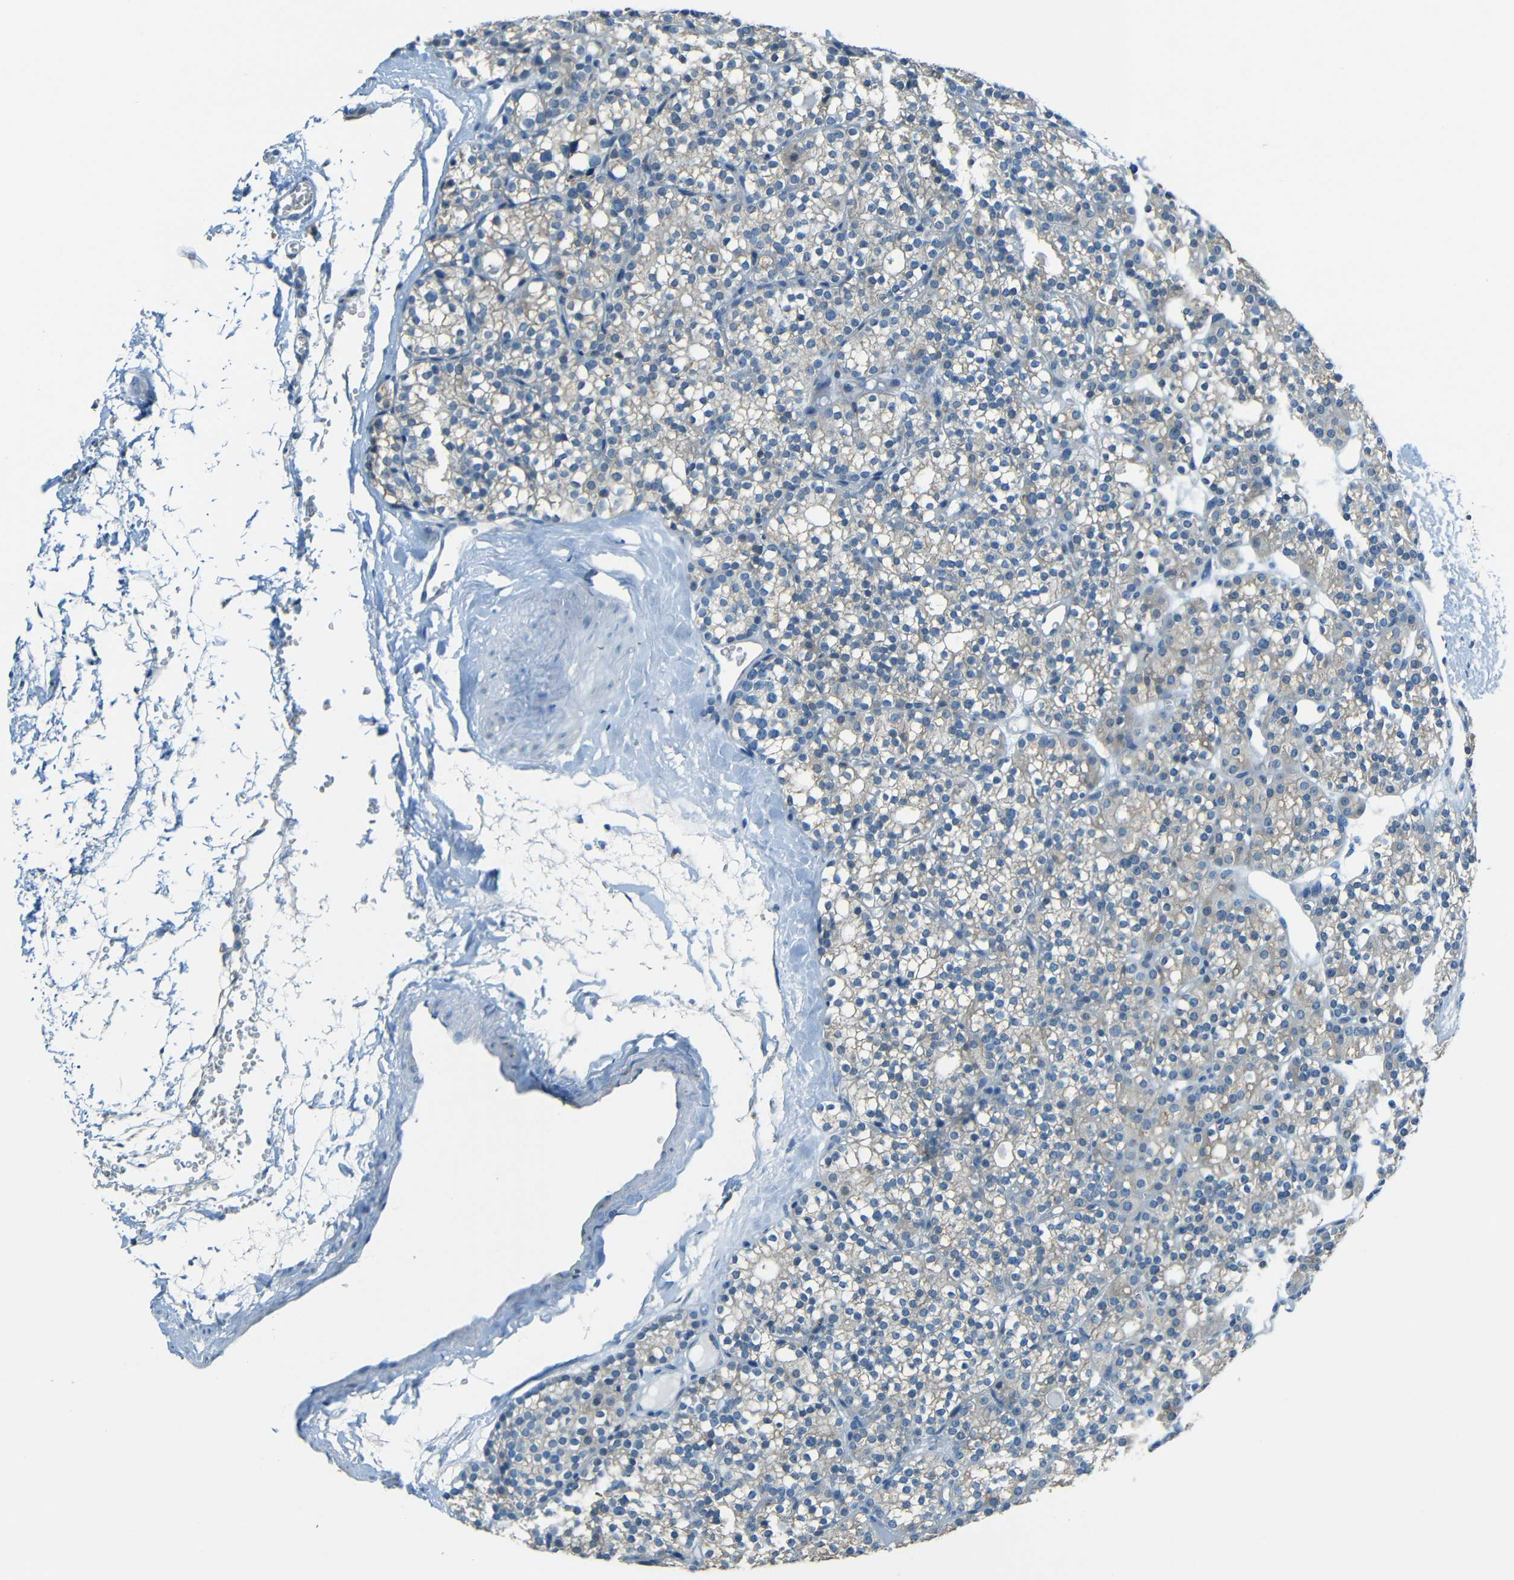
{"staining": {"intensity": "weak", "quantity": "<25%", "location": "cytoplasmic/membranous"}, "tissue": "parathyroid gland", "cell_type": "Glandular cells", "image_type": "normal", "snomed": [{"axis": "morphology", "description": "Normal tissue, NOS"}, {"axis": "topography", "description": "Parathyroid gland"}], "caption": "An IHC photomicrograph of benign parathyroid gland is shown. There is no staining in glandular cells of parathyroid gland. The staining is performed using DAB brown chromogen with nuclei counter-stained in using hematoxylin.", "gene": "CYP26B1", "patient": {"sex": "female", "age": 64}}